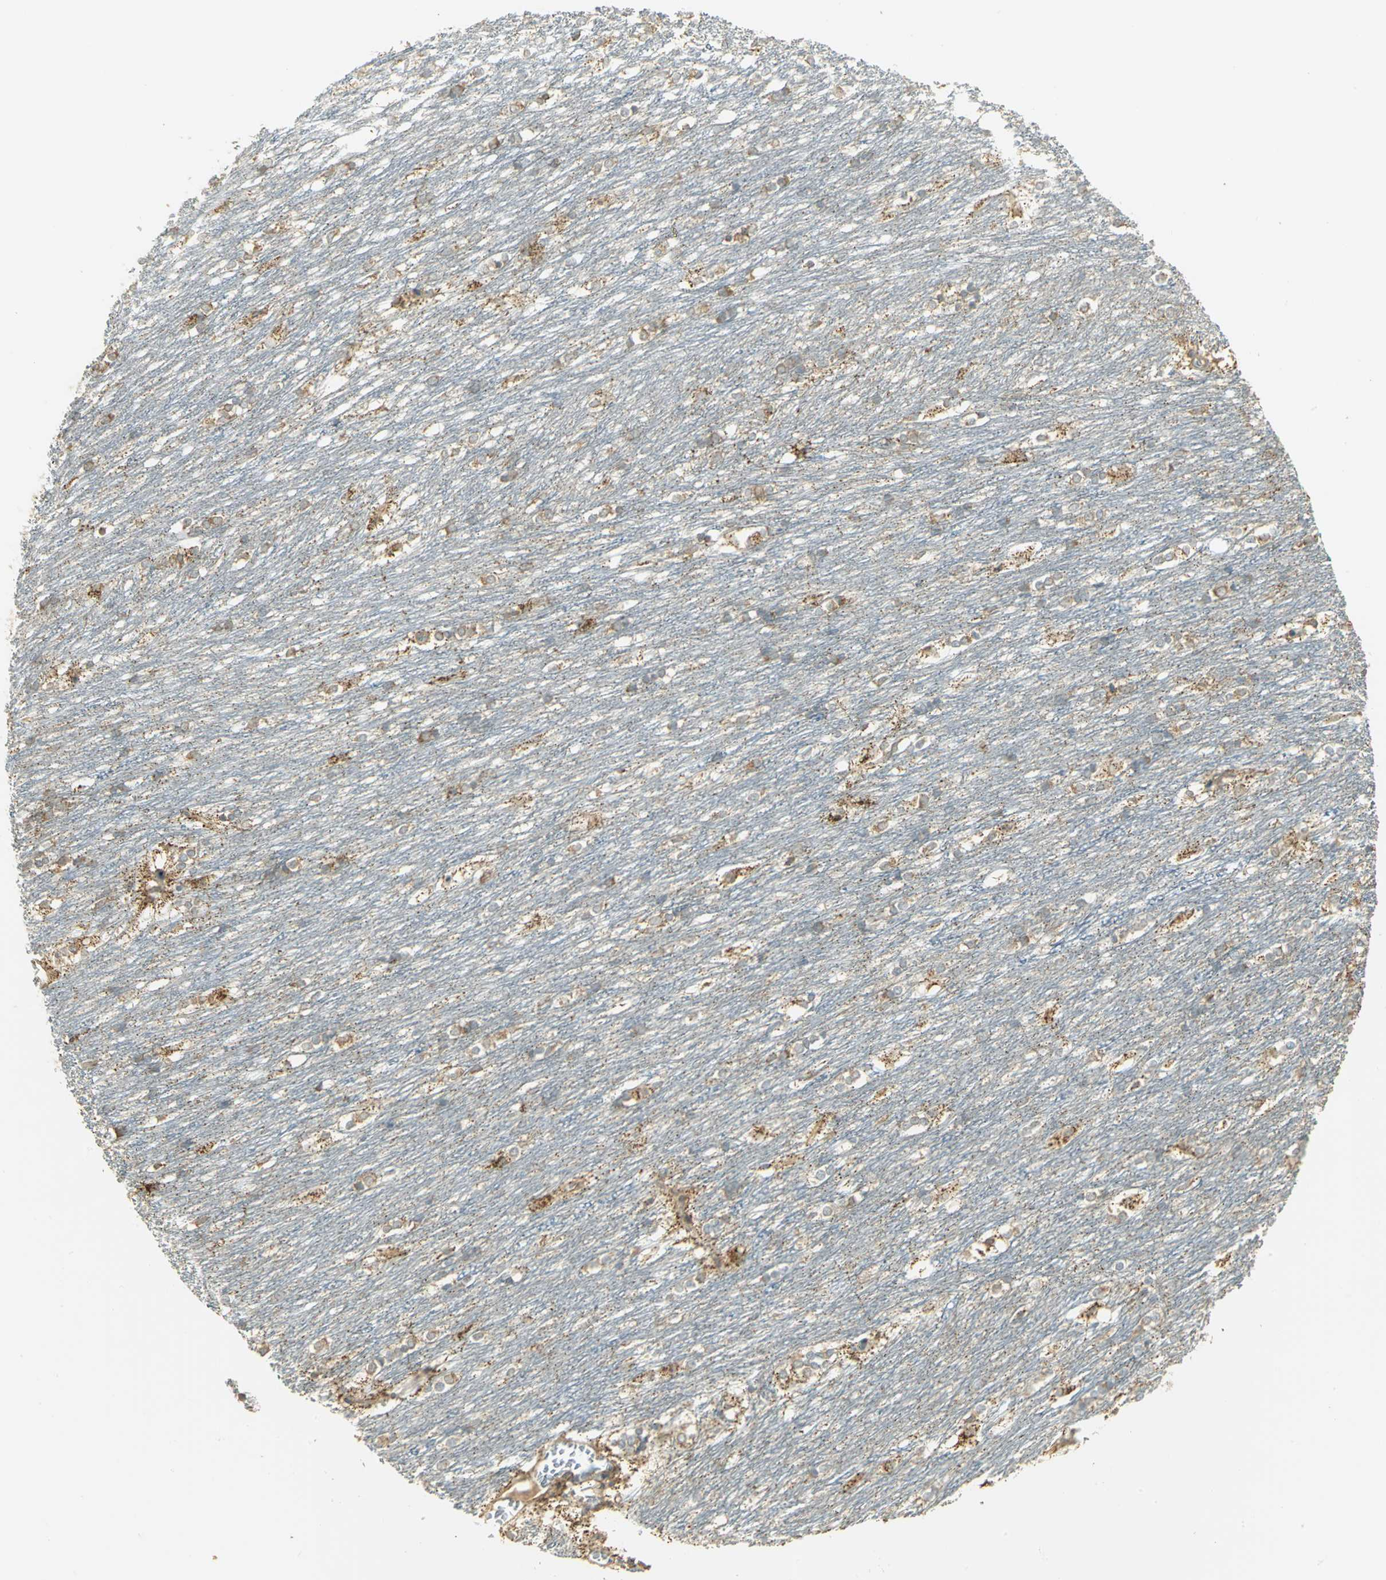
{"staining": {"intensity": "moderate", "quantity": "<25%", "location": "cytoplasmic/membranous"}, "tissue": "caudate", "cell_type": "Glial cells", "image_type": "normal", "snomed": [{"axis": "morphology", "description": "Normal tissue, NOS"}, {"axis": "topography", "description": "Lateral ventricle wall"}], "caption": "Protein positivity by immunohistochemistry exhibits moderate cytoplasmic/membranous positivity in about <25% of glial cells in benign caudate.", "gene": "RARS1", "patient": {"sex": "female", "age": 19}}